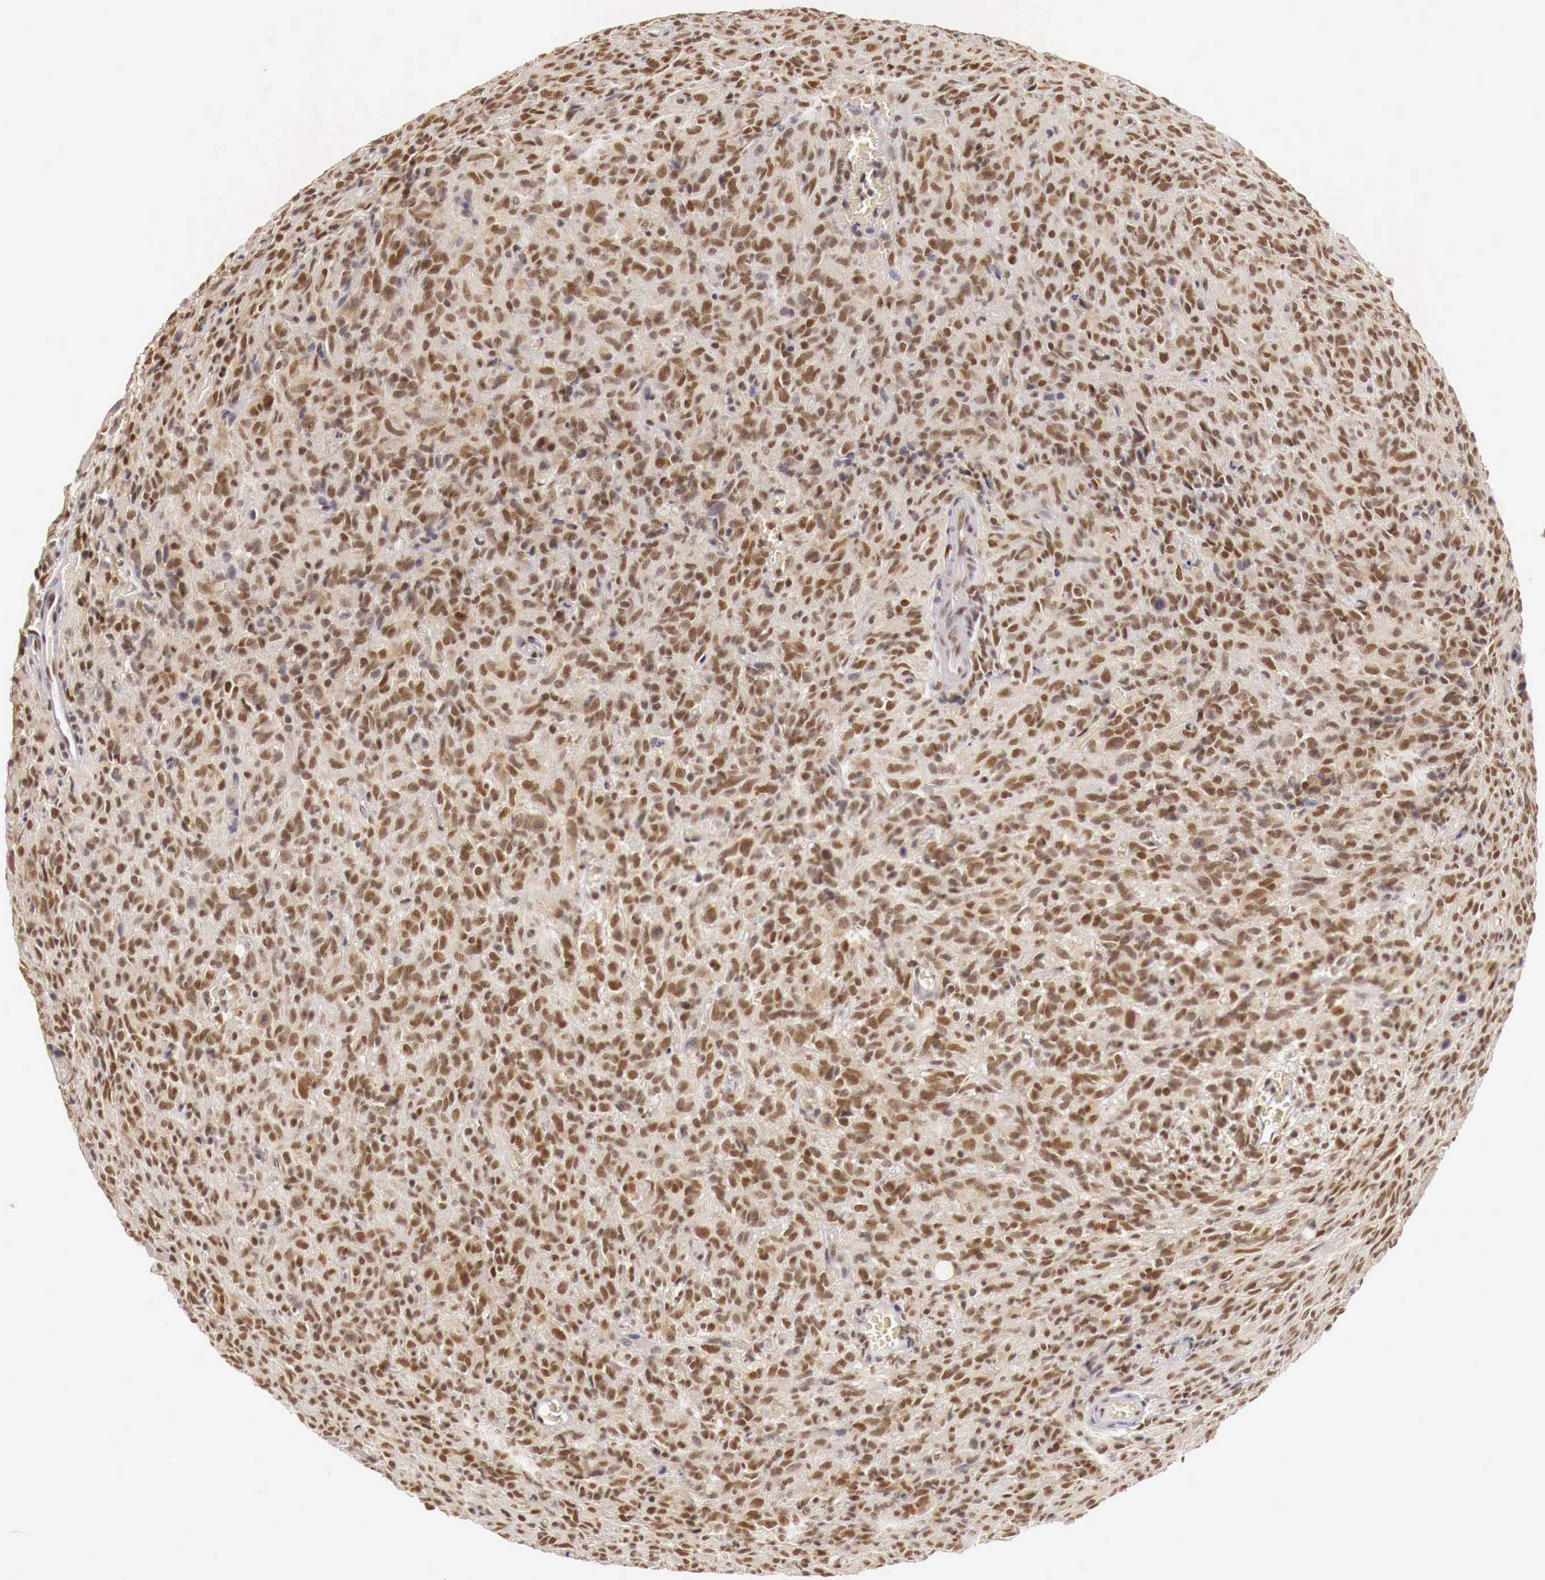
{"staining": {"intensity": "strong", "quantity": ">75%", "location": "cytoplasmic/membranous,nuclear"}, "tissue": "glioma", "cell_type": "Tumor cells", "image_type": "cancer", "snomed": [{"axis": "morphology", "description": "Glioma, malignant, High grade"}, {"axis": "topography", "description": "Brain"}], "caption": "Brown immunohistochemical staining in malignant glioma (high-grade) reveals strong cytoplasmic/membranous and nuclear positivity in about >75% of tumor cells.", "gene": "GPKOW", "patient": {"sex": "male", "age": 56}}